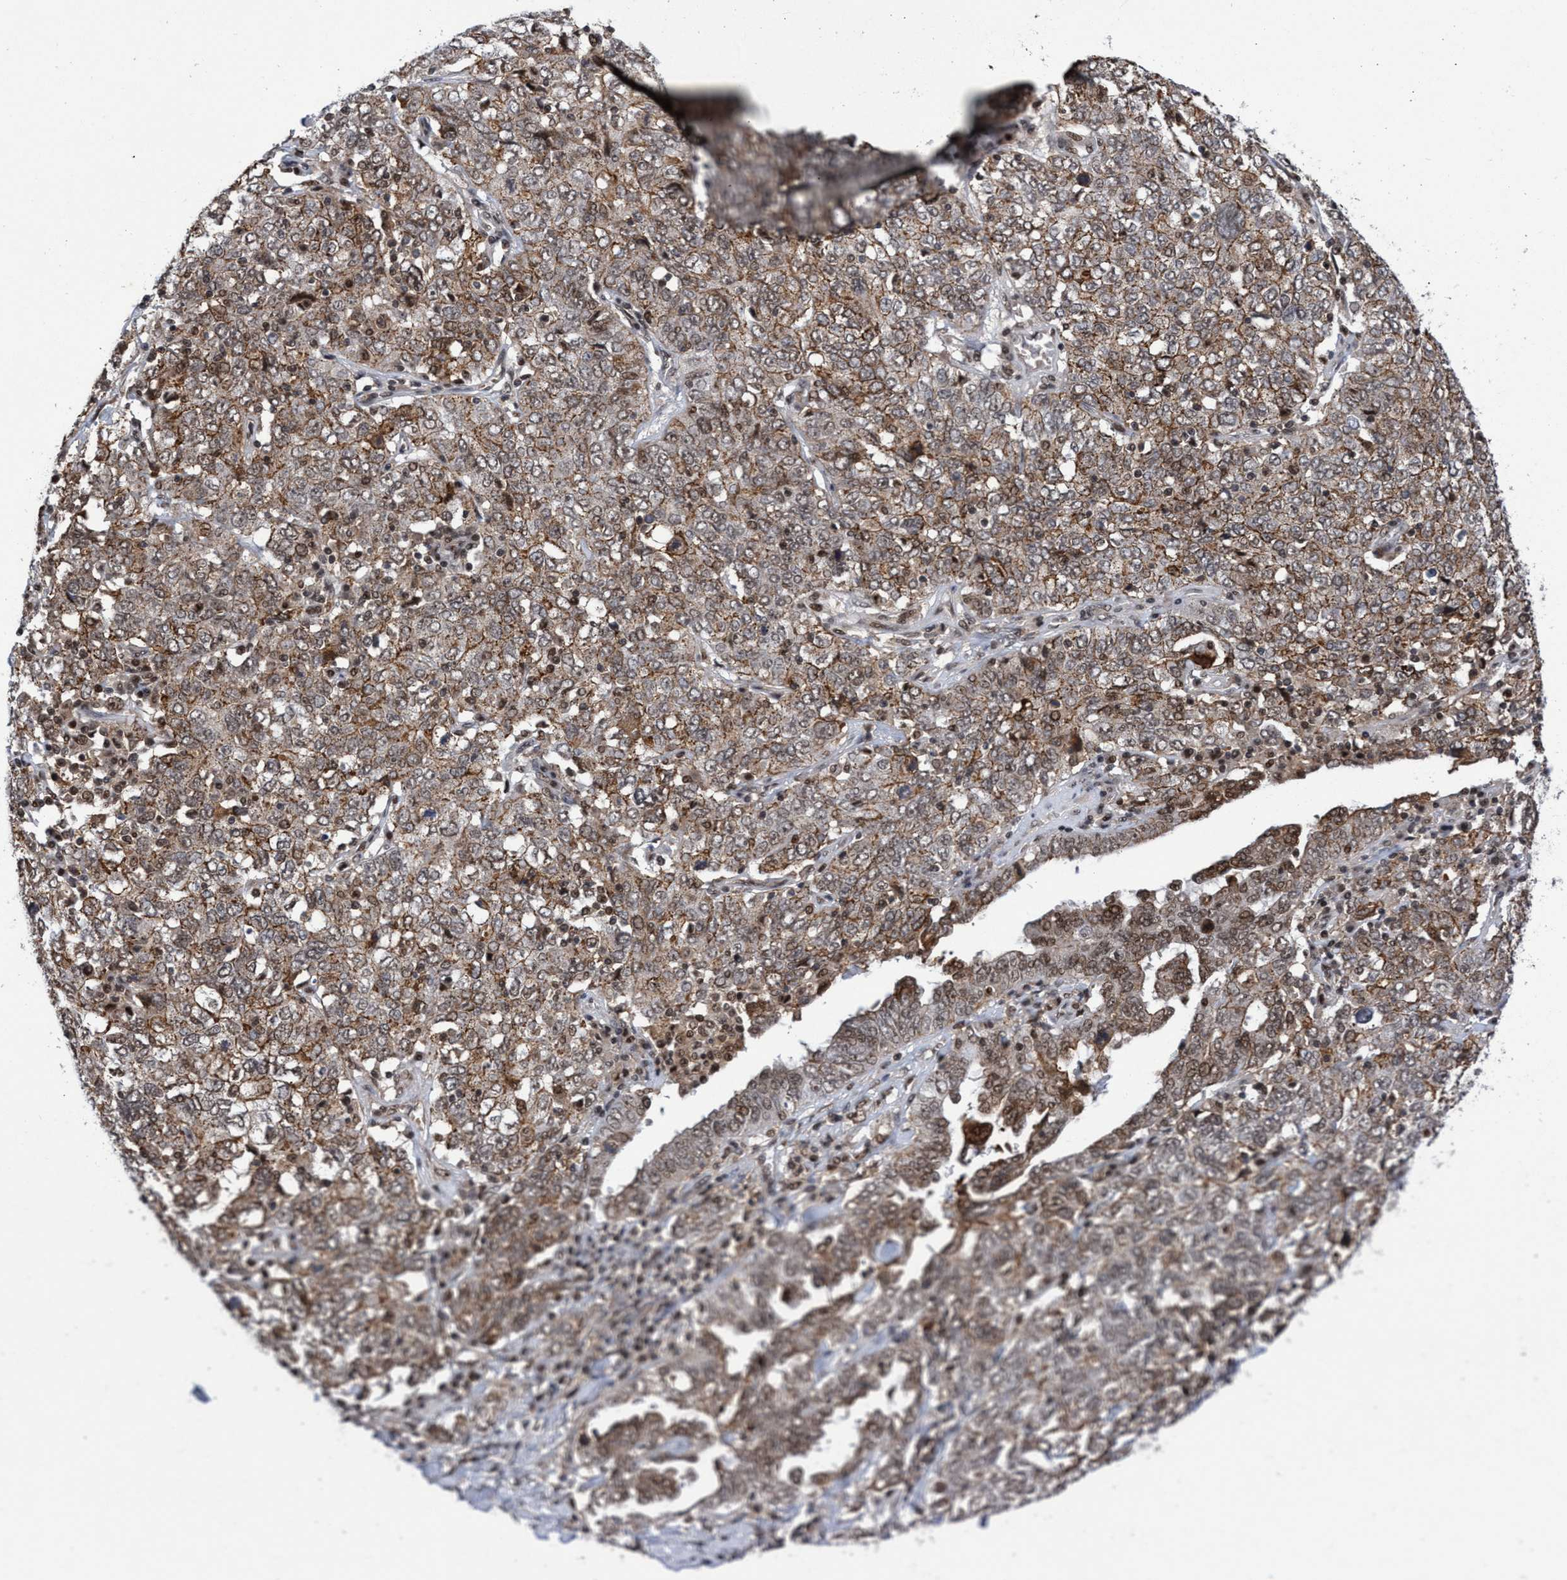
{"staining": {"intensity": "weak", "quantity": ">75%", "location": "cytoplasmic/membranous,nuclear"}, "tissue": "ovarian cancer", "cell_type": "Tumor cells", "image_type": "cancer", "snomed": [{"axis": "morphology", "description": "Carcinoma, endometroid"}, {"axis": "topography", "description": "Ovary"}], "caption": "This photomicrograph displays immunohistochemistry (IHC) staining of human ovarian cancer, with low weak cytoplasmic/membranous and nuclear staining in approximately >75% of tumor cells.", "gene": "GTF2F1", "patient": {"sex": "female", "age": 62}}